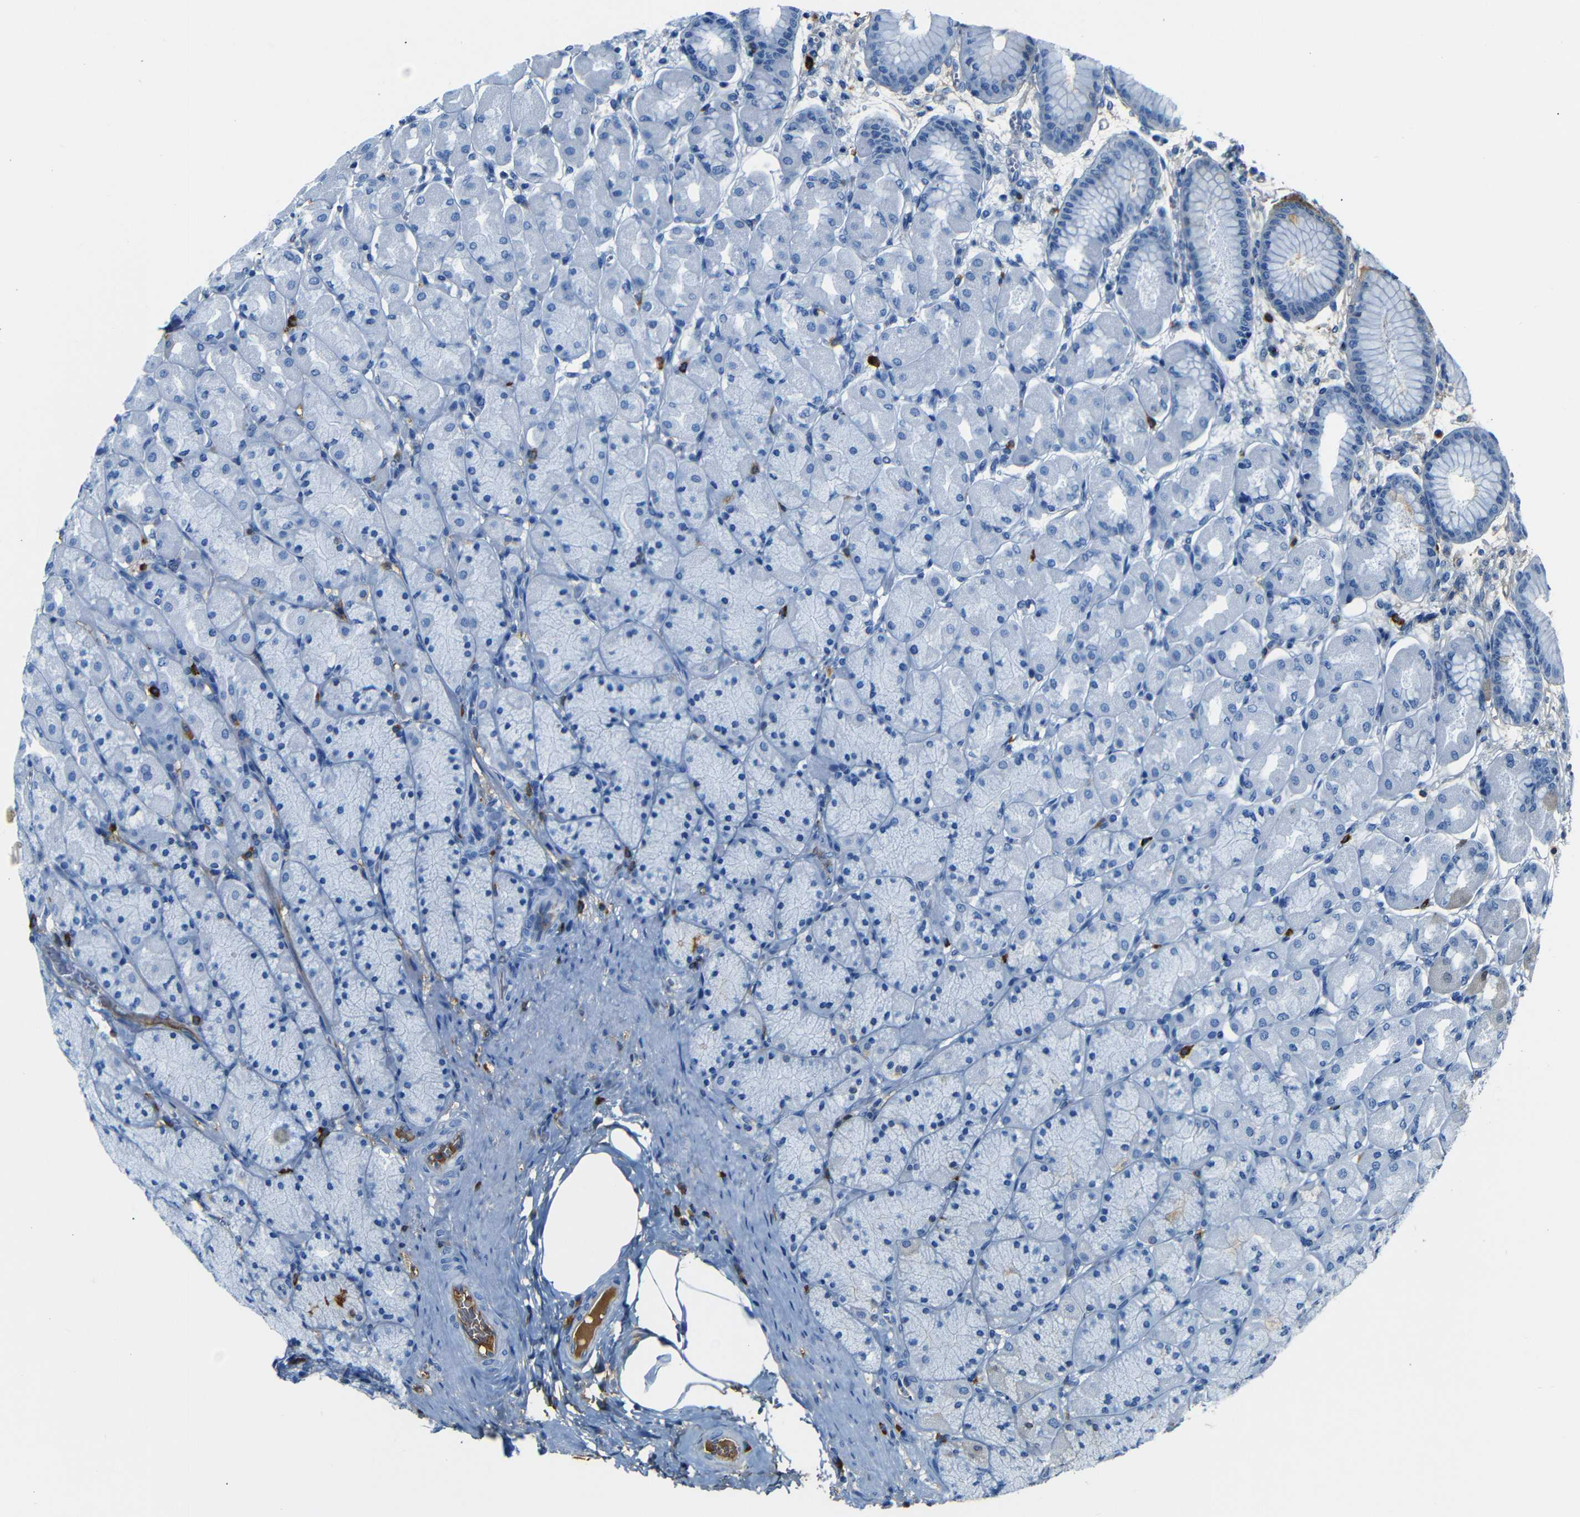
{"staining": {"intensity": "weak", "quantity": "<25%", "location": "cytoplasmic/membranous"}, "tissue": "stomach", "cell_type": "Glandular cells", "image_type": "normal", "snomed": [{"axis": "morphology", "description": "Normal tissue, NOS"}, {"axis": "topography", "description": "Stomach, upper"}], "caption": "High magnification brightfield microscopy of benign stomach stained with DAB (brown) and counterstained with hematoxylin (blue): glandular cells show no significant expression. (Stains: DAB immunohistochemistry with hematoxylin counter stain, Microscopy: brightfield microscopy at high magnification).", "gene": "SERPINA1", "patient": {"sex": "female", "age": 56}}